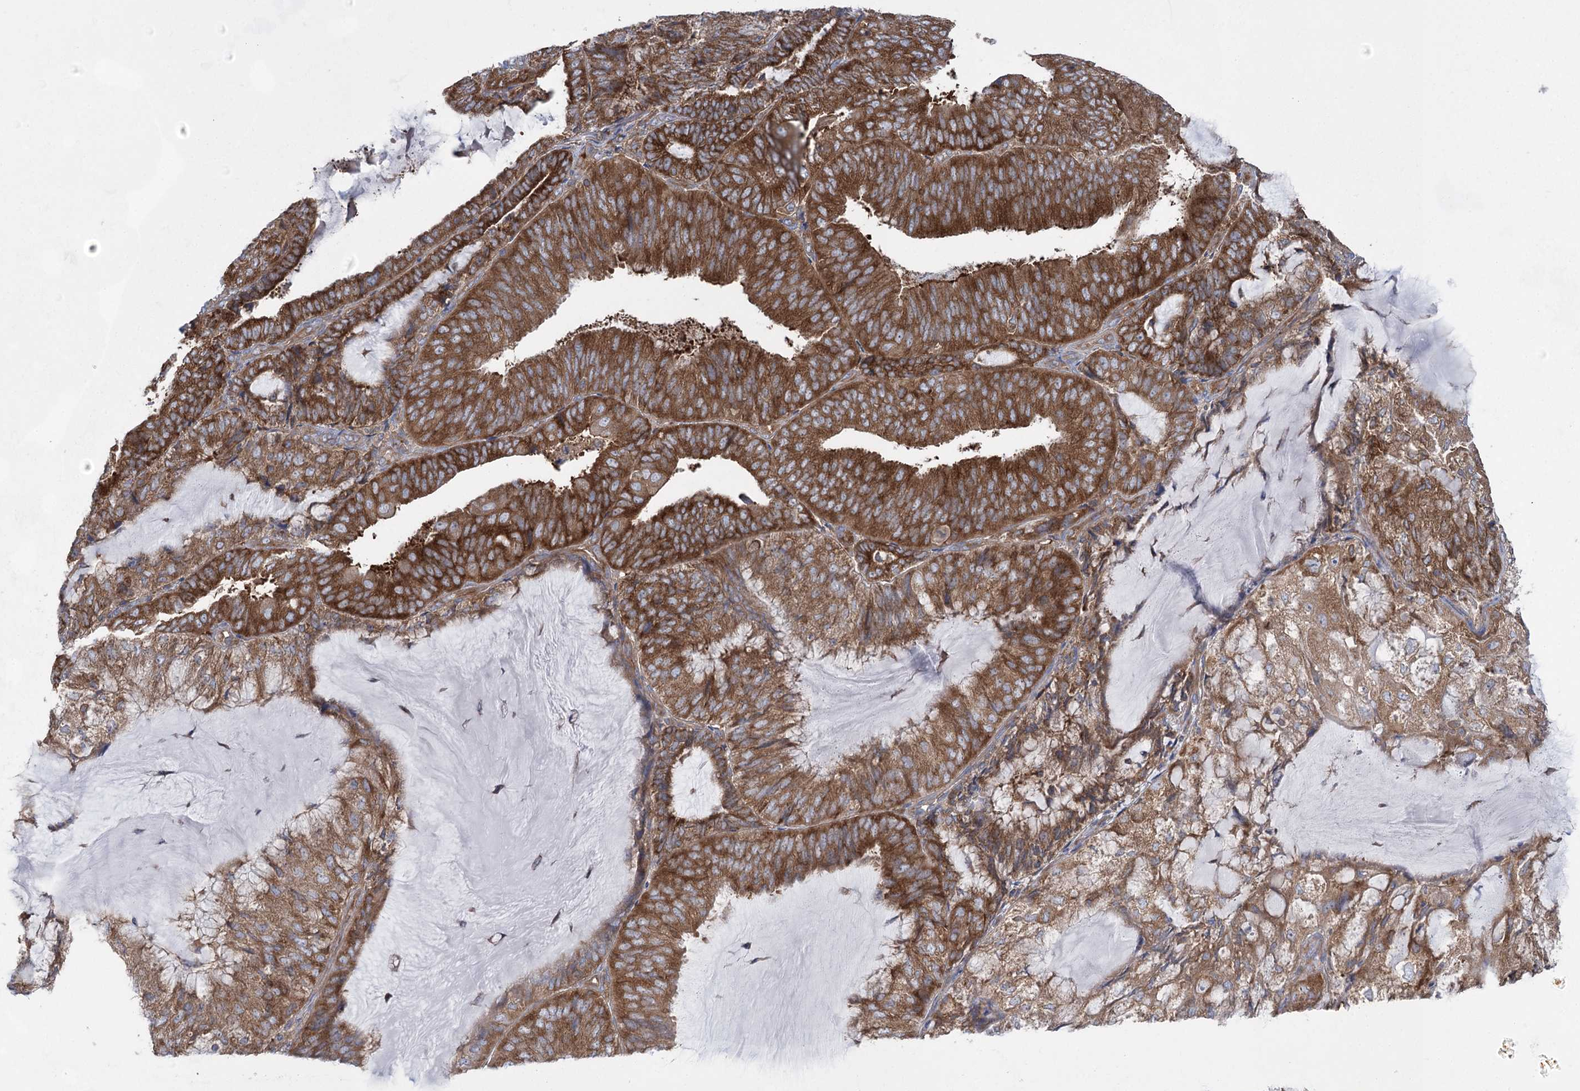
{"staining": {"intensity": "strong", "quantity": ">75%", "location": "cytoplasmic/membranous"}, "tissue": "endometrial cancer", "cell_type": "Tumor cells", "image_type": "cancer", "snomed": [{"axis": "morphology", "description": "Adenocarcinoma, NOS"}, {"axis": "topography", "description": "Endometrium"}], "caption": "DAB immunohistochemical staining of human endometrial adenocarcinoma displays strong cytoplasmic/membranous protein expression in approximately >75% of tumor cells. (DAB (3,3'-diaminobenzidine) IHC with brightfield microscopy, high magnification).", "gene": "EIF3A", "patient": {"sex": "female", "age": 81}}